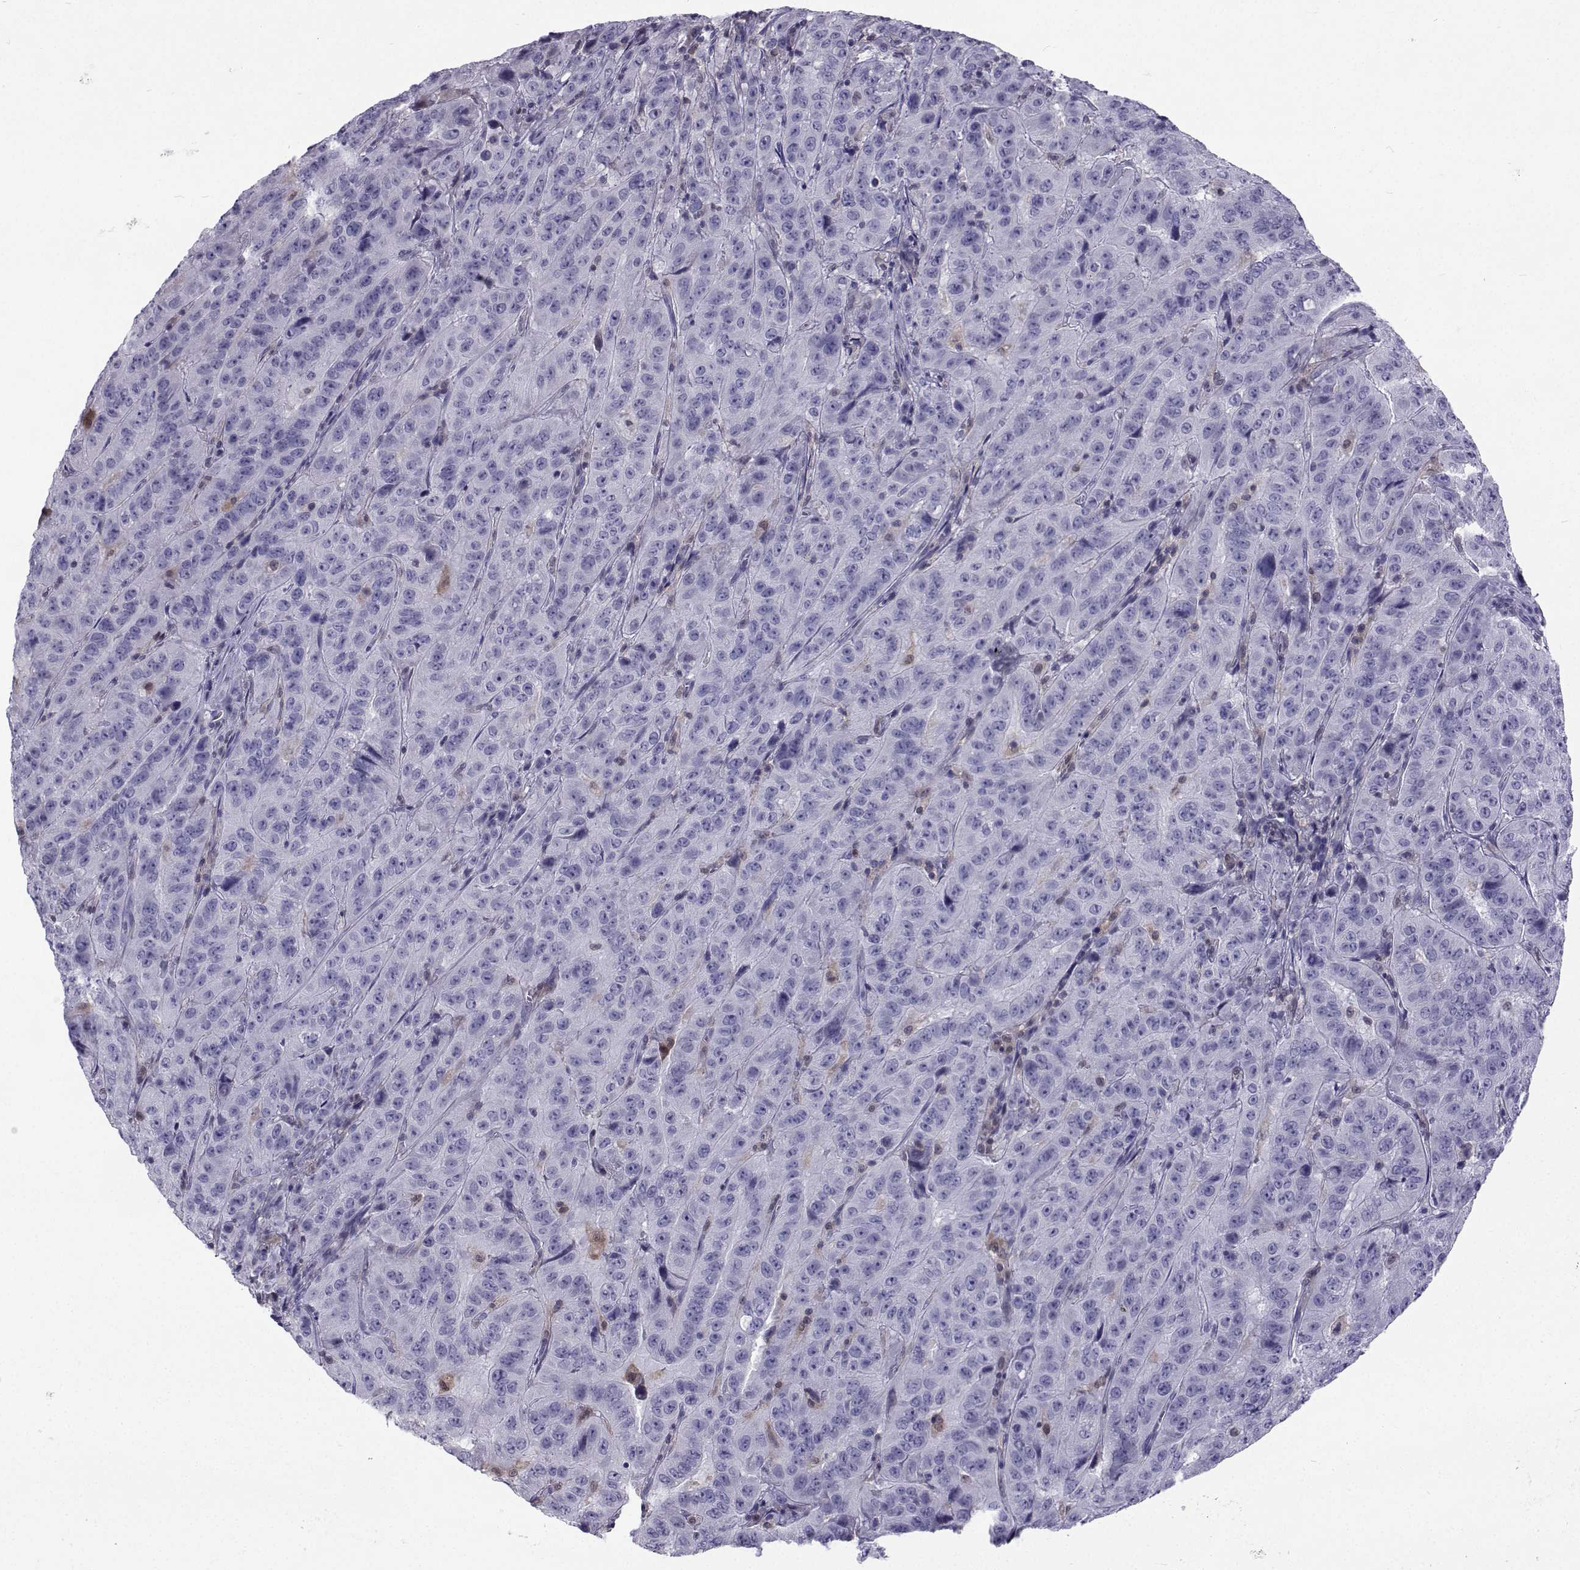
{"staining": {"intensity": "negative", "quantity": "none", "location": "none"}, "tissue": "pancreatic cancer", "cell_type": "Tumor cells", "image_type": "cancer", "snomed": [{"axis": "morphology", "description": "Adenocarcinoma, NOS"}, {"axis": "topography", "description": "Pancreas"}], "caption": "DAB (3,3'-diaminobenzidine) immunohistochemical staining of human pancreatic cancer (adenocarcinoma) shows no significant expression in tumor cells.", "gene": "GALM", "patient": {"sex": "male", "age": 63}}